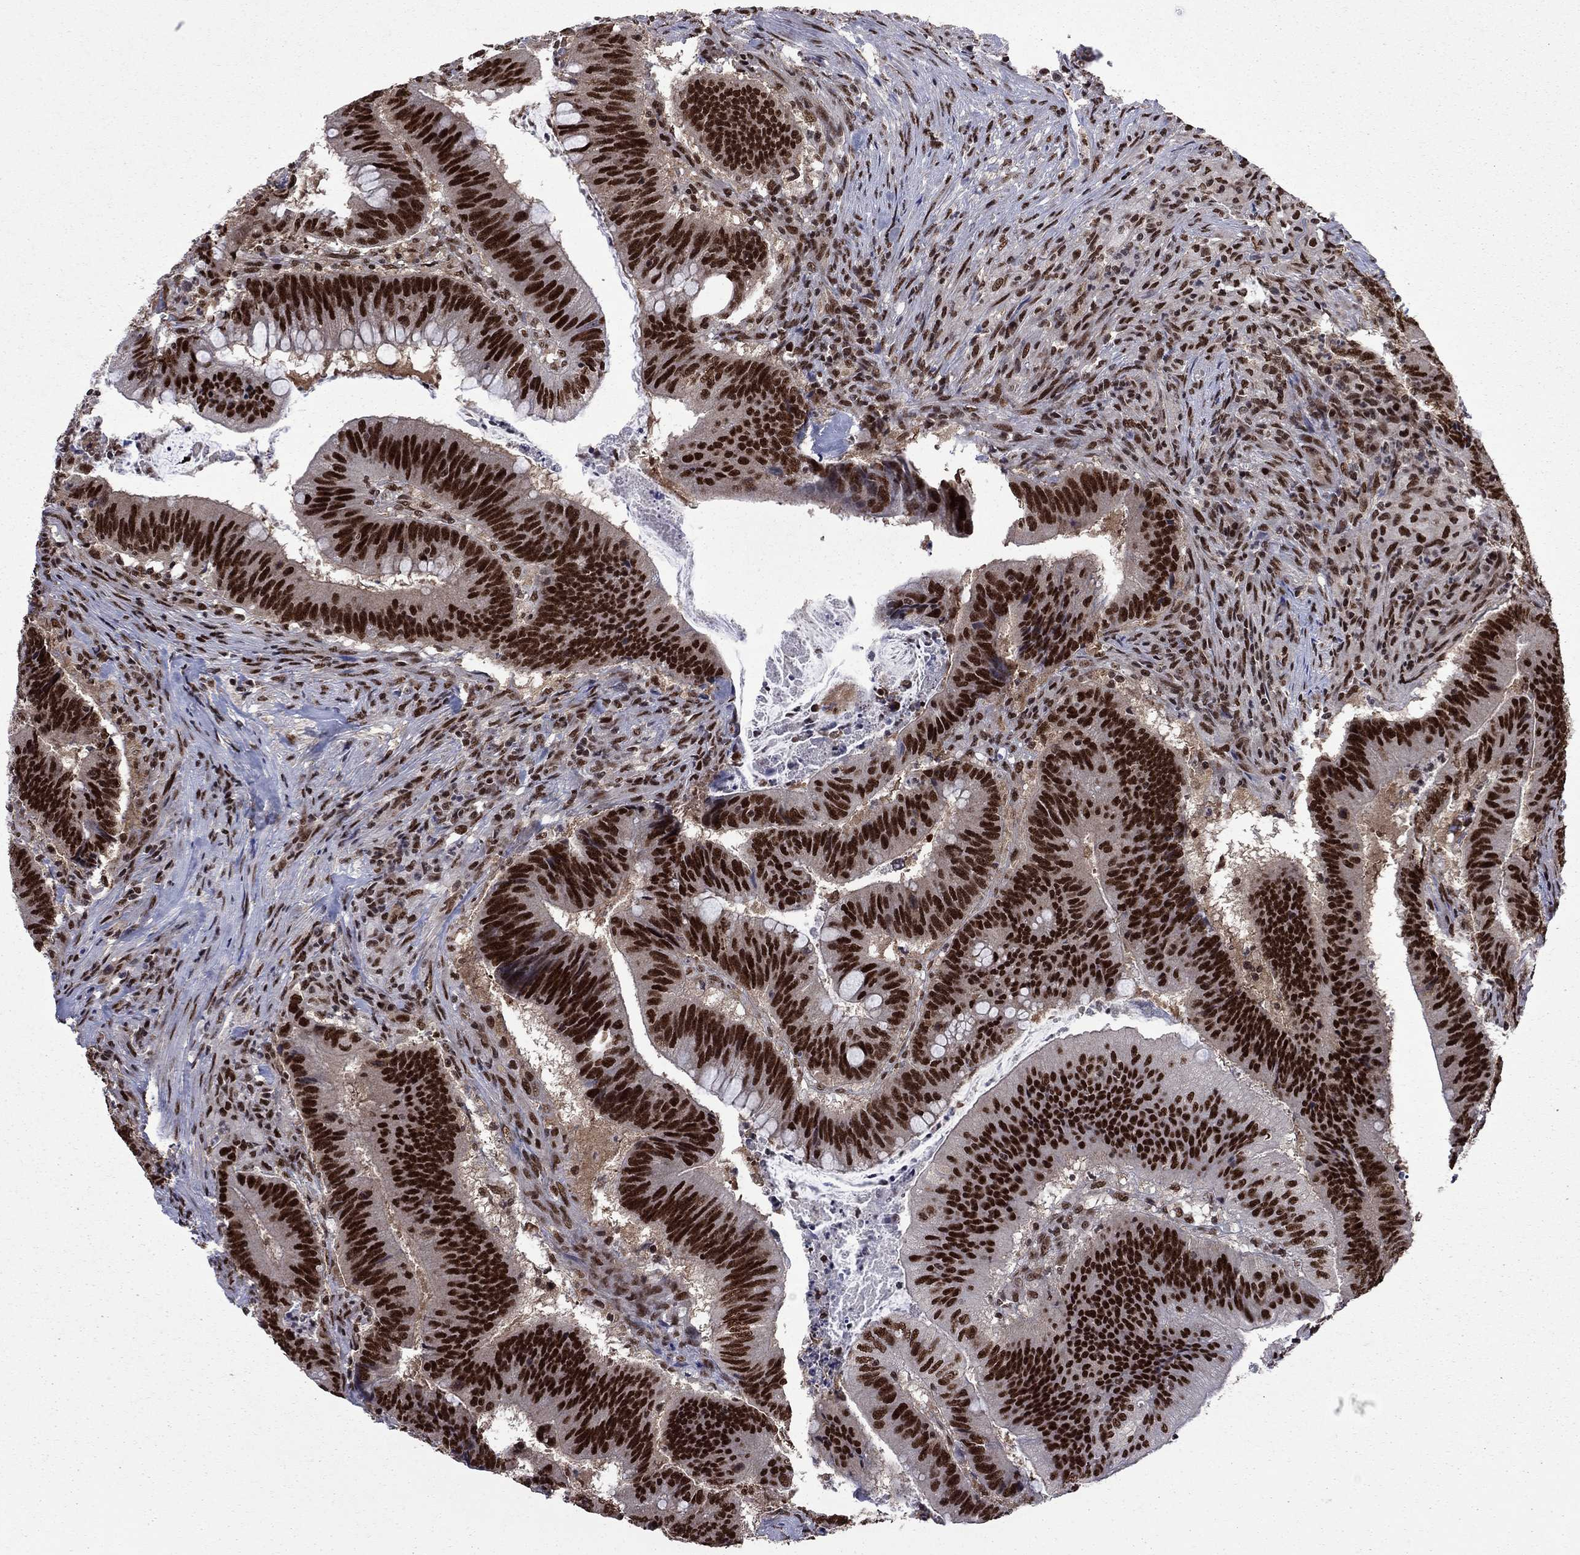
{"staining": {"intensity": "strong", "quantity": ">75%", "location": "nuclear"}, "tissue": "colorectal cancer", "cell_type": "Tumor cells", "image_type": "cancer", "snomed": [{"axis": "morphology", "description": "Adenocarcinoma, NOS"}, {"axis": "topography", "description": "Colon"}], "caption": "This is a histology image of IHC staining of colorectal cancer (adenocarcinoma), which shows strong expression in the nuclear of tumor cells.", "gene": "MED25", "patient": {"sex": "female", "age": 87}}